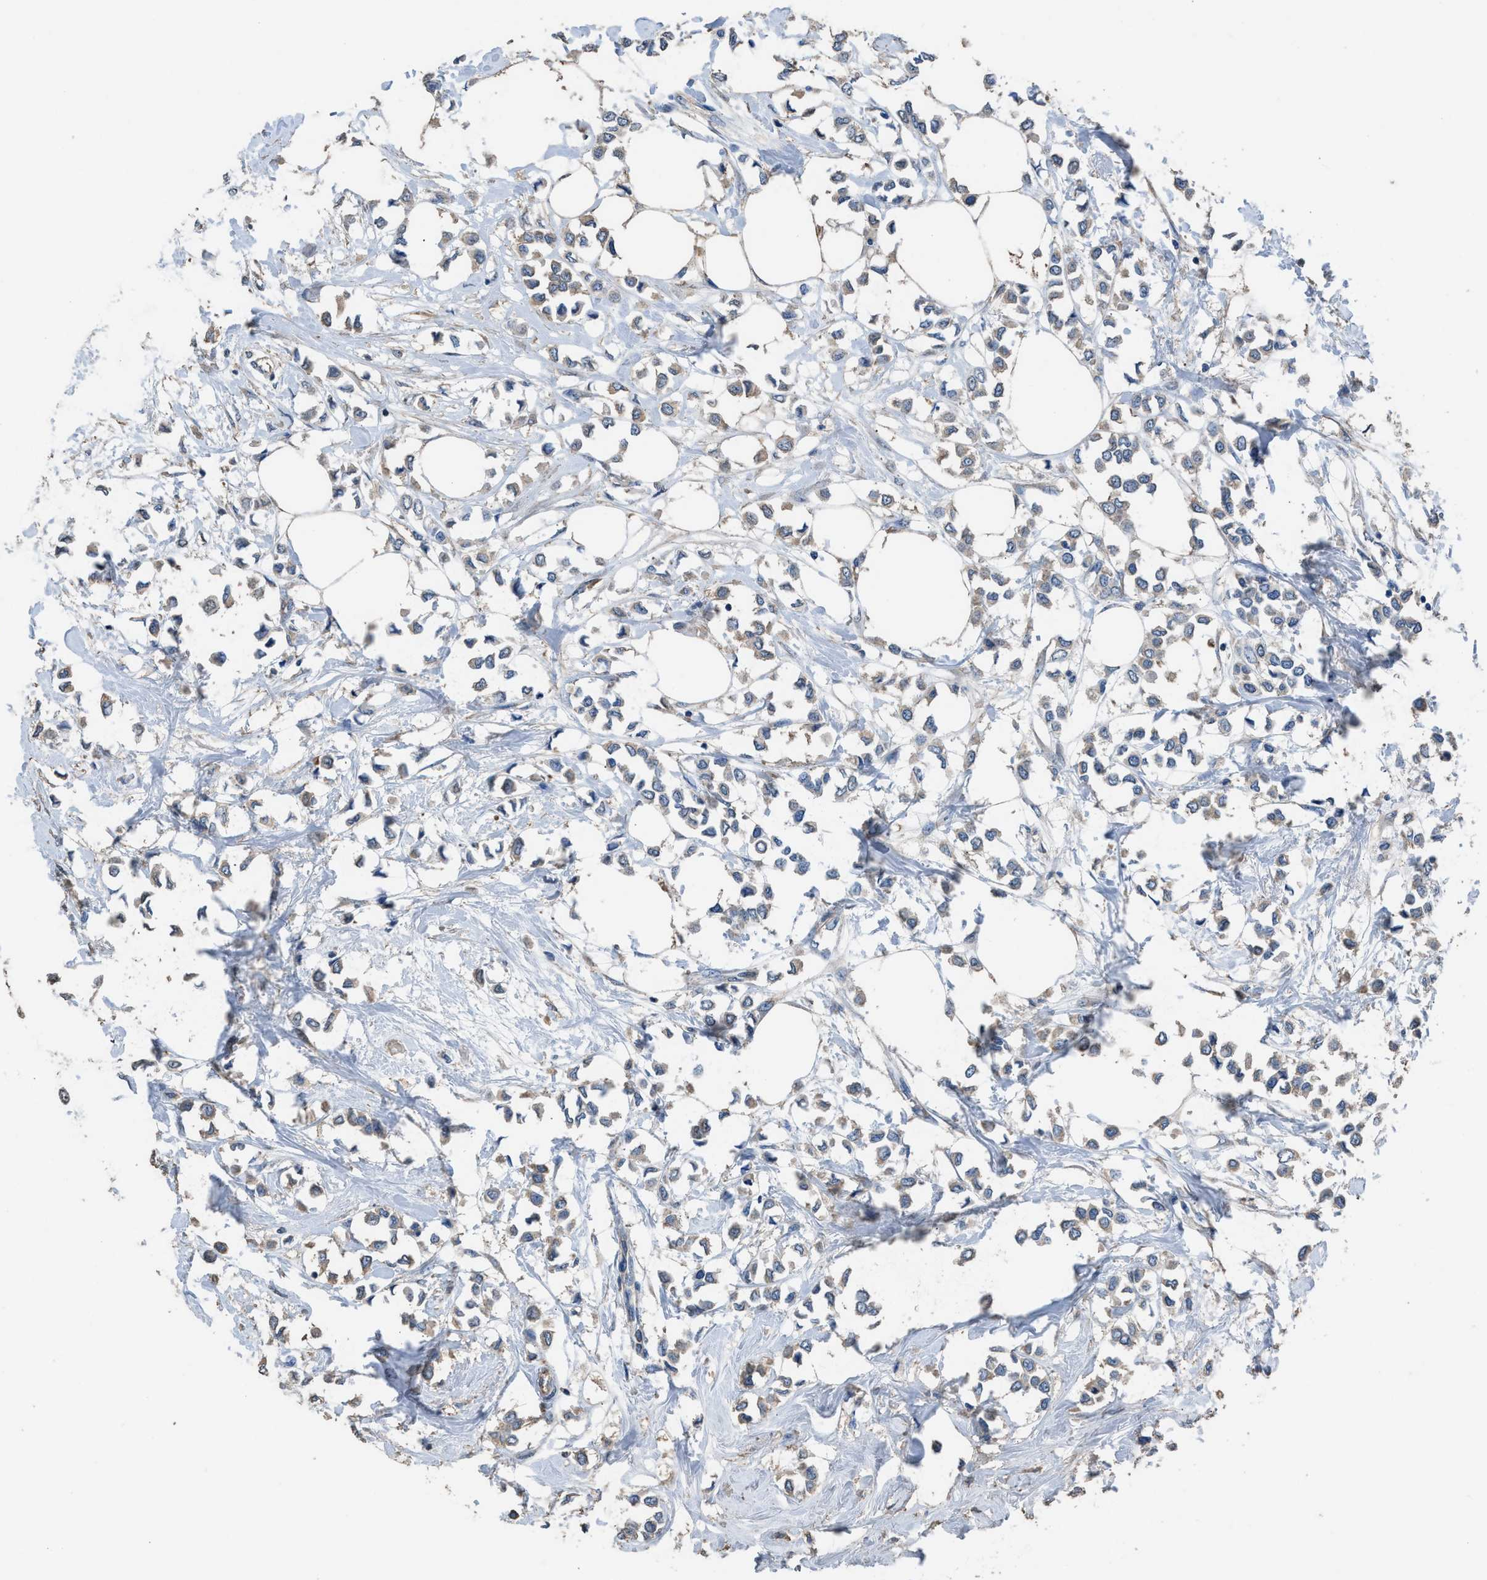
{"staining": {"intensity": "weak", "quantity": "25%-75%", "location": "cytoplasmic/membranous"}, "tissue": "breast cancer", "cell_type": "Tumor cells", "image_type": "cancer", "snomed": [{"axis": "morphology", "description": "Lobular carcinoma"}, {"axis": "topography", "description": "Breast"}], "caption": "Weak cytoplasmic/membranous protein positivity is identified in about 25%-75% of tumor cells in breast cancer. The staining is performed using DAB brown chromogen to label protein expression. The nuclei are counter-stained blue using hematoxylin.", "gene": "ITSN1", "patient": {"sex": "female", "age": 51}}